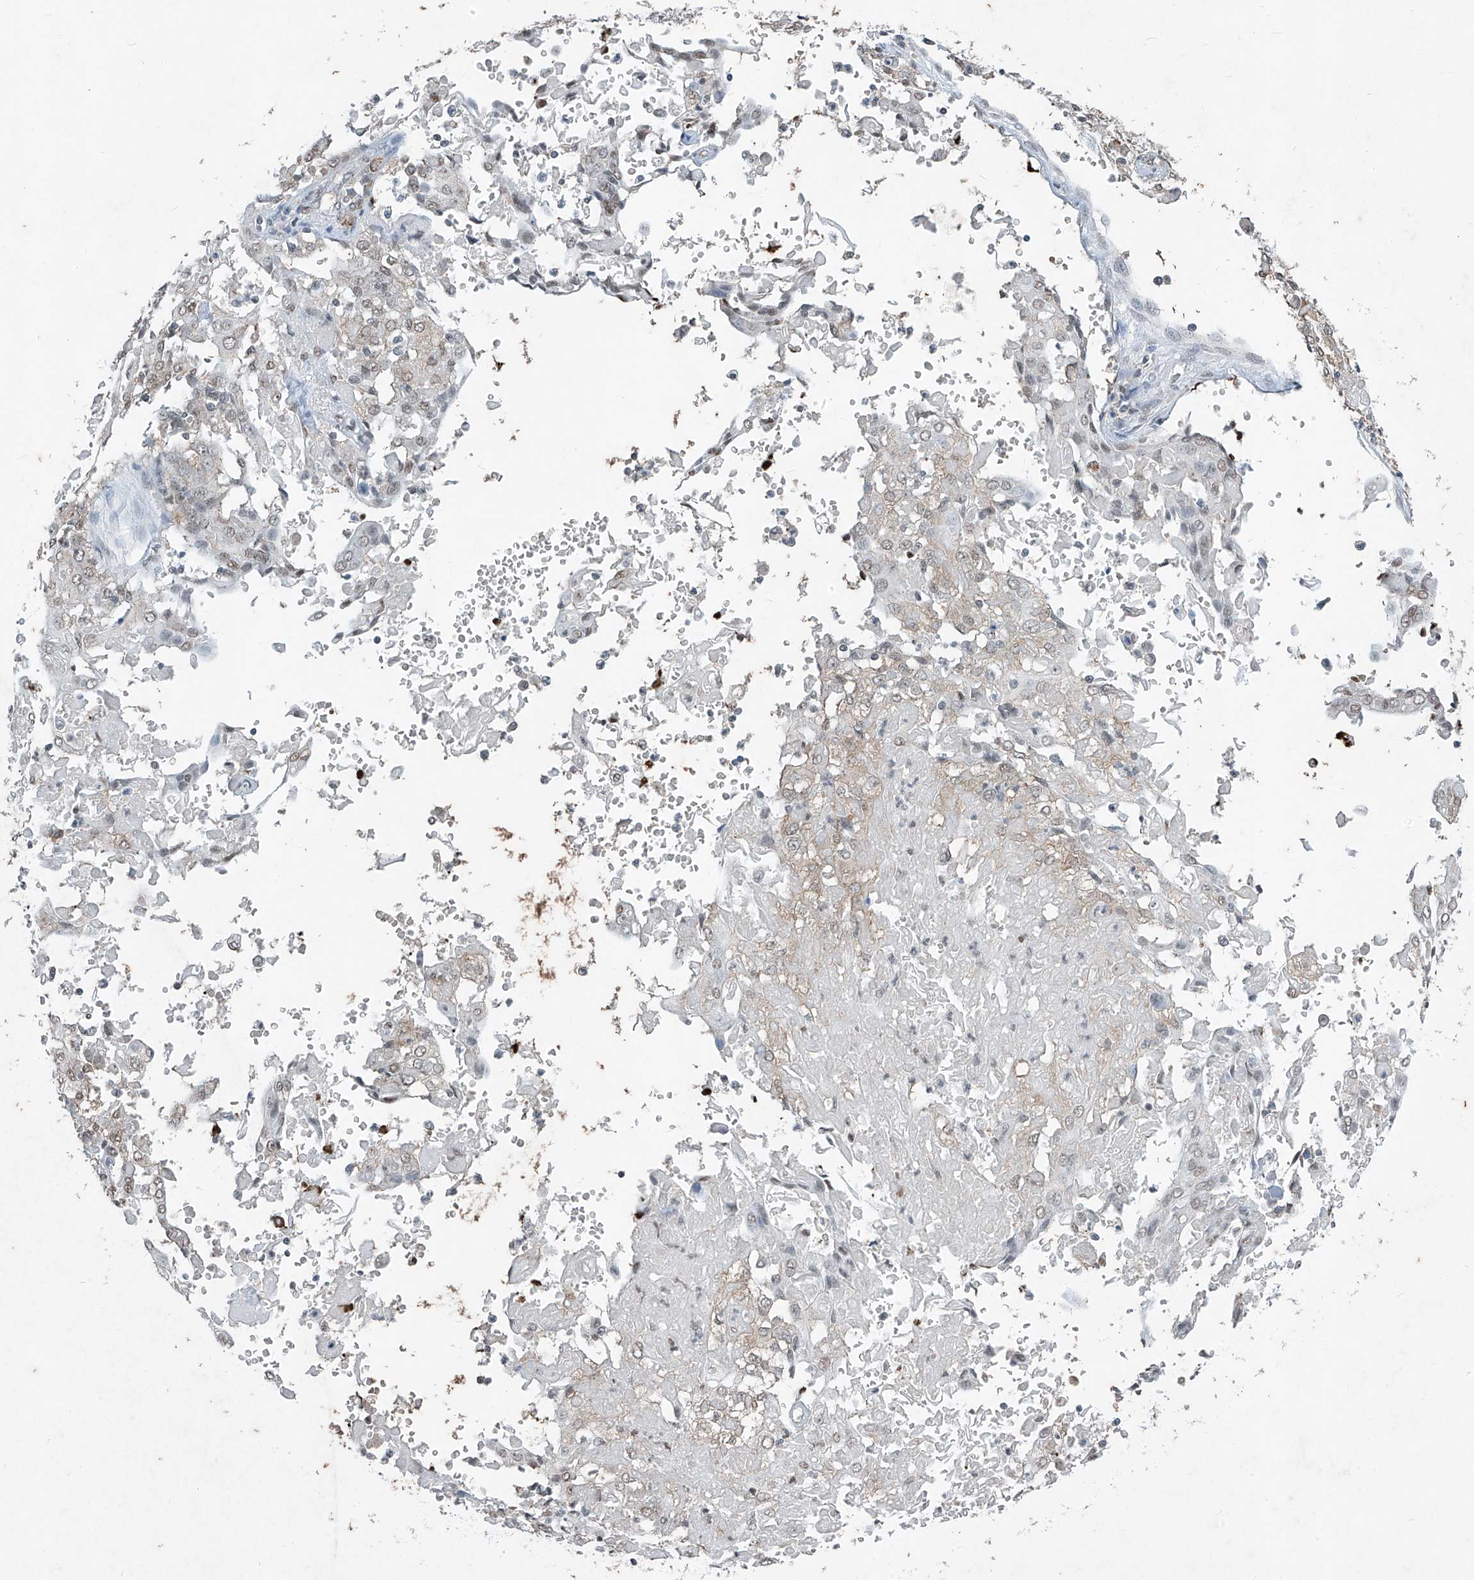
{"staining": {"intensity": "weak", "quantity": "25%-75%", "location": "cytoplasmic/membranous"}, "tissue": "cervical cancer", "cell_type": "Tumor cells", "image_type": "cancer", "snomed": [{"axis": "morphology", "description": "Squamous cell carcinoma, NOS"}, {"axis": "topography", "description": "Cervix"}], "caption": "Immunohistochemistry (IHC) (DAB (3,3'-diaminobenzidine)) staining of human cervical squamous cell carcinoma displays weak cytoplasmic/membranous protein positivity in approximately 25%-75% of tumor cells.", "gene": "TFEC", "patient": {"sex": "female", "age": 39}}